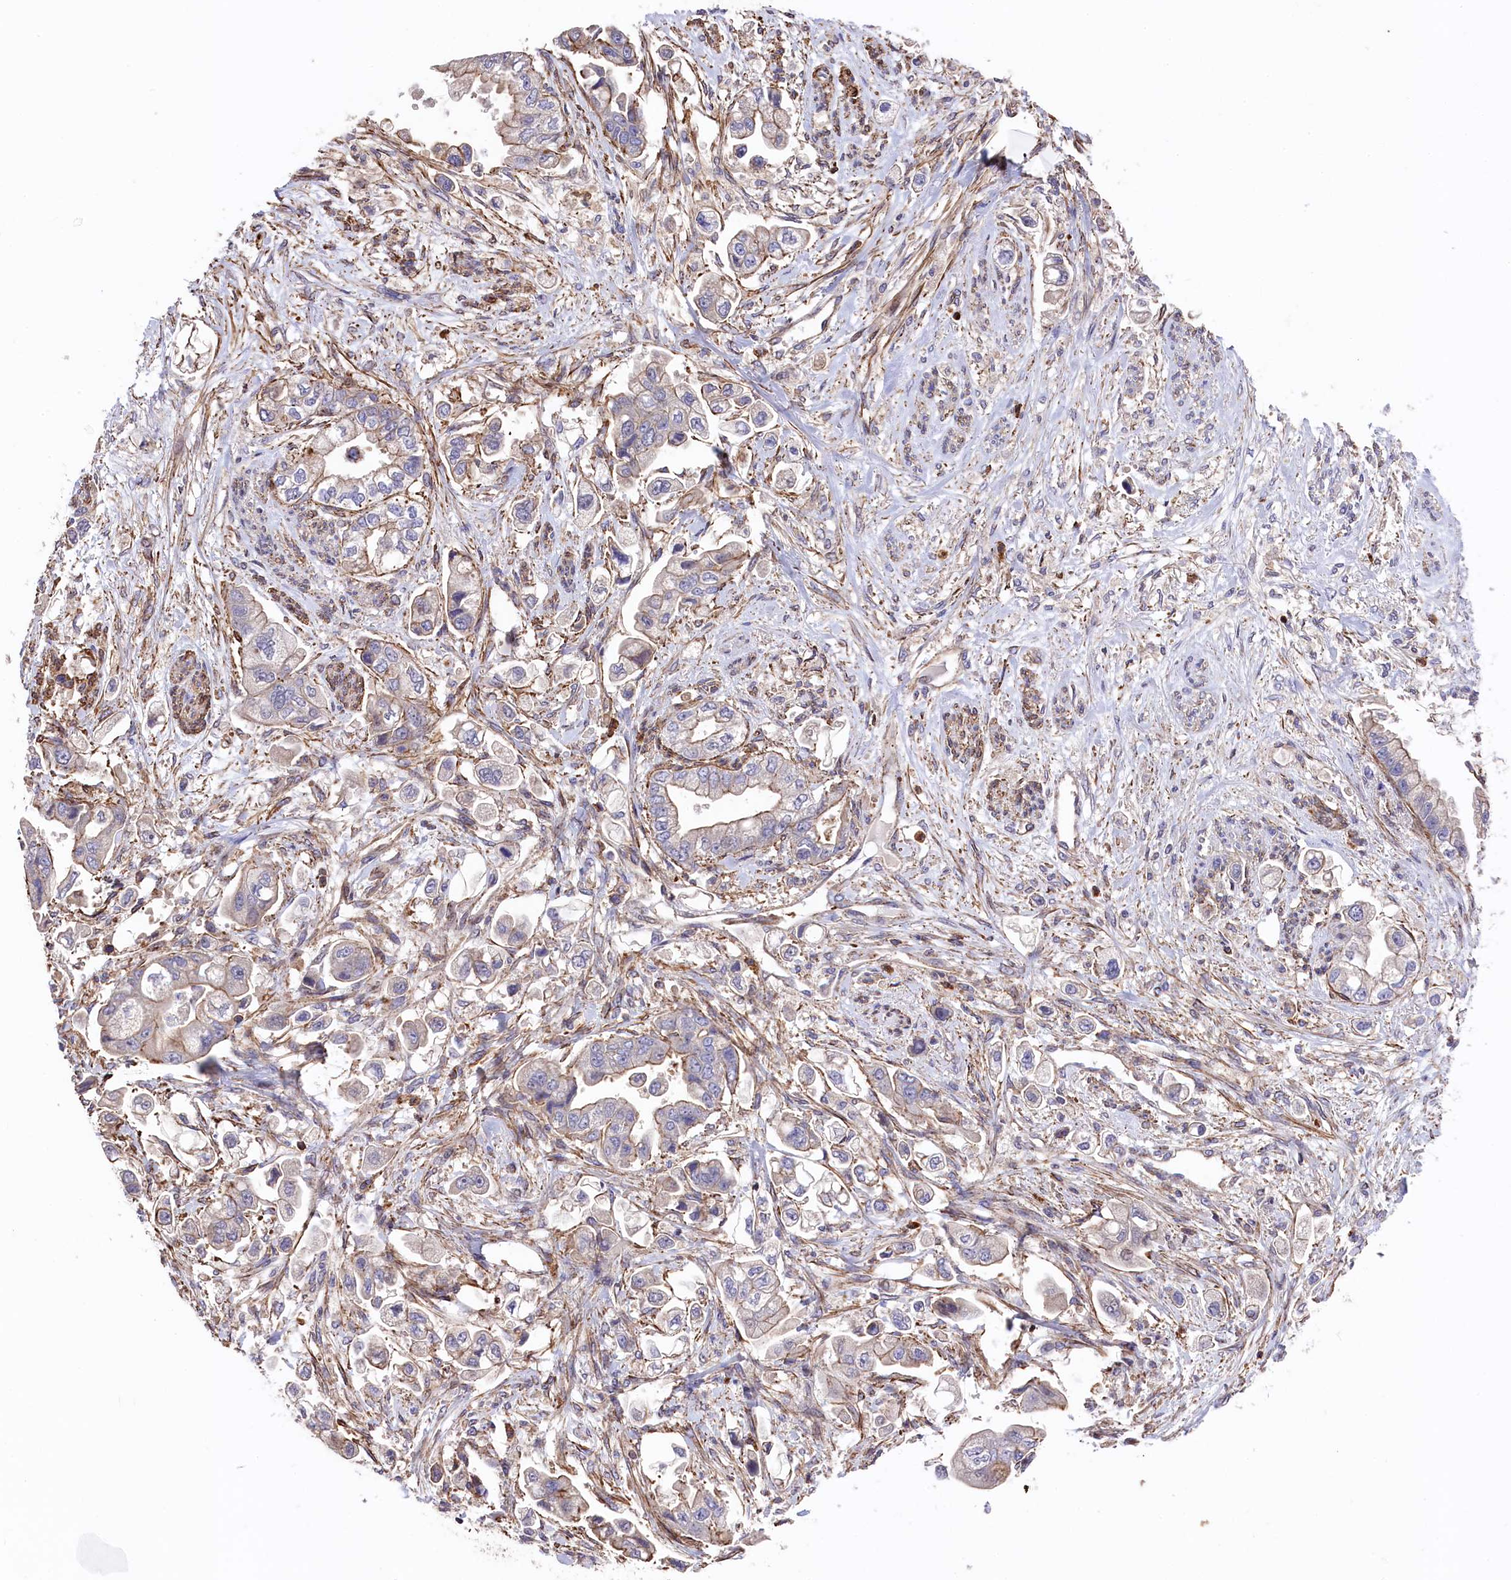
{"staining": {"intensity": "negative", "quantity": "none", "location": "none"}, "tissue": "stomach cancer", "cell_type": "Tumor cells", "image_type": "cancer", "snomed": [{"axis": "morphology", "description": "Adenocarcinoma, NOS"}, {"axis": "topography", "description": "Stomach"}], "caption": "Stomach cancer (adenocarcinoma) was stained to show a protein in brown. There is no significant expression in tumor cells.", "gene": "RAPSN", "patient": {"sex": "male", "age": 62}}